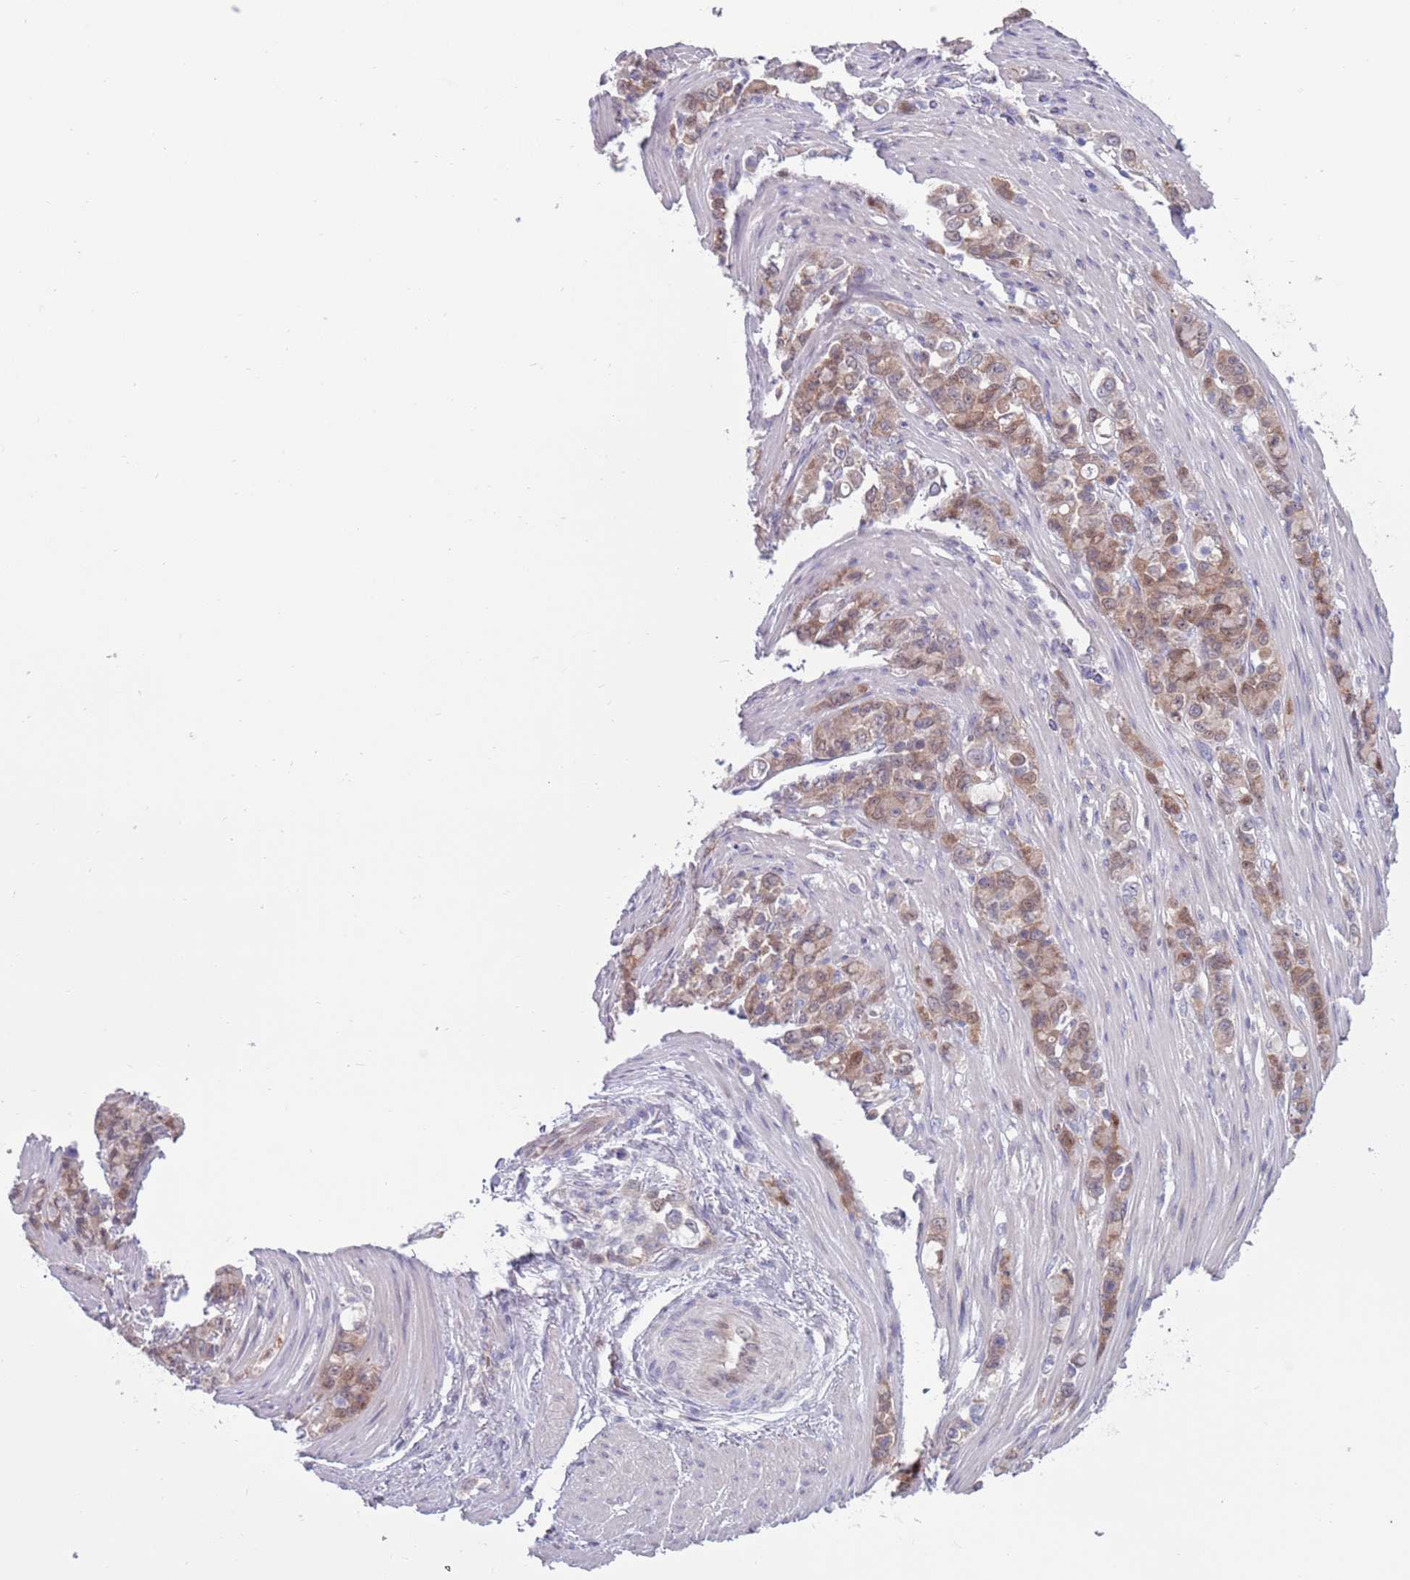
{"staining": {"intensity": "moderate", "quantity": ">75%", "location": "cytoplasmic/membranous,nuclear"}, "tissue": "stomach cancer", "cell_type": "Tumor cells", "image_type": "cancer", "snomed": [{"axis": "morphology", "description": "Normal tissue, NOS"}, {"axis": "morphology", "description": "Adenocarcinoma, NOS"}, {"axis": "topography", "description": "Stomach"}], "caption": "Immunohistochemistry (IHC) of human stomach cancer exhibits medium levels of moderate cytoplasmic/membranous and nuclear positivity in approximately >75% of tumor cells.", "gene": "CLNS1A", "patient": {"sex": "female", "age": 79}}